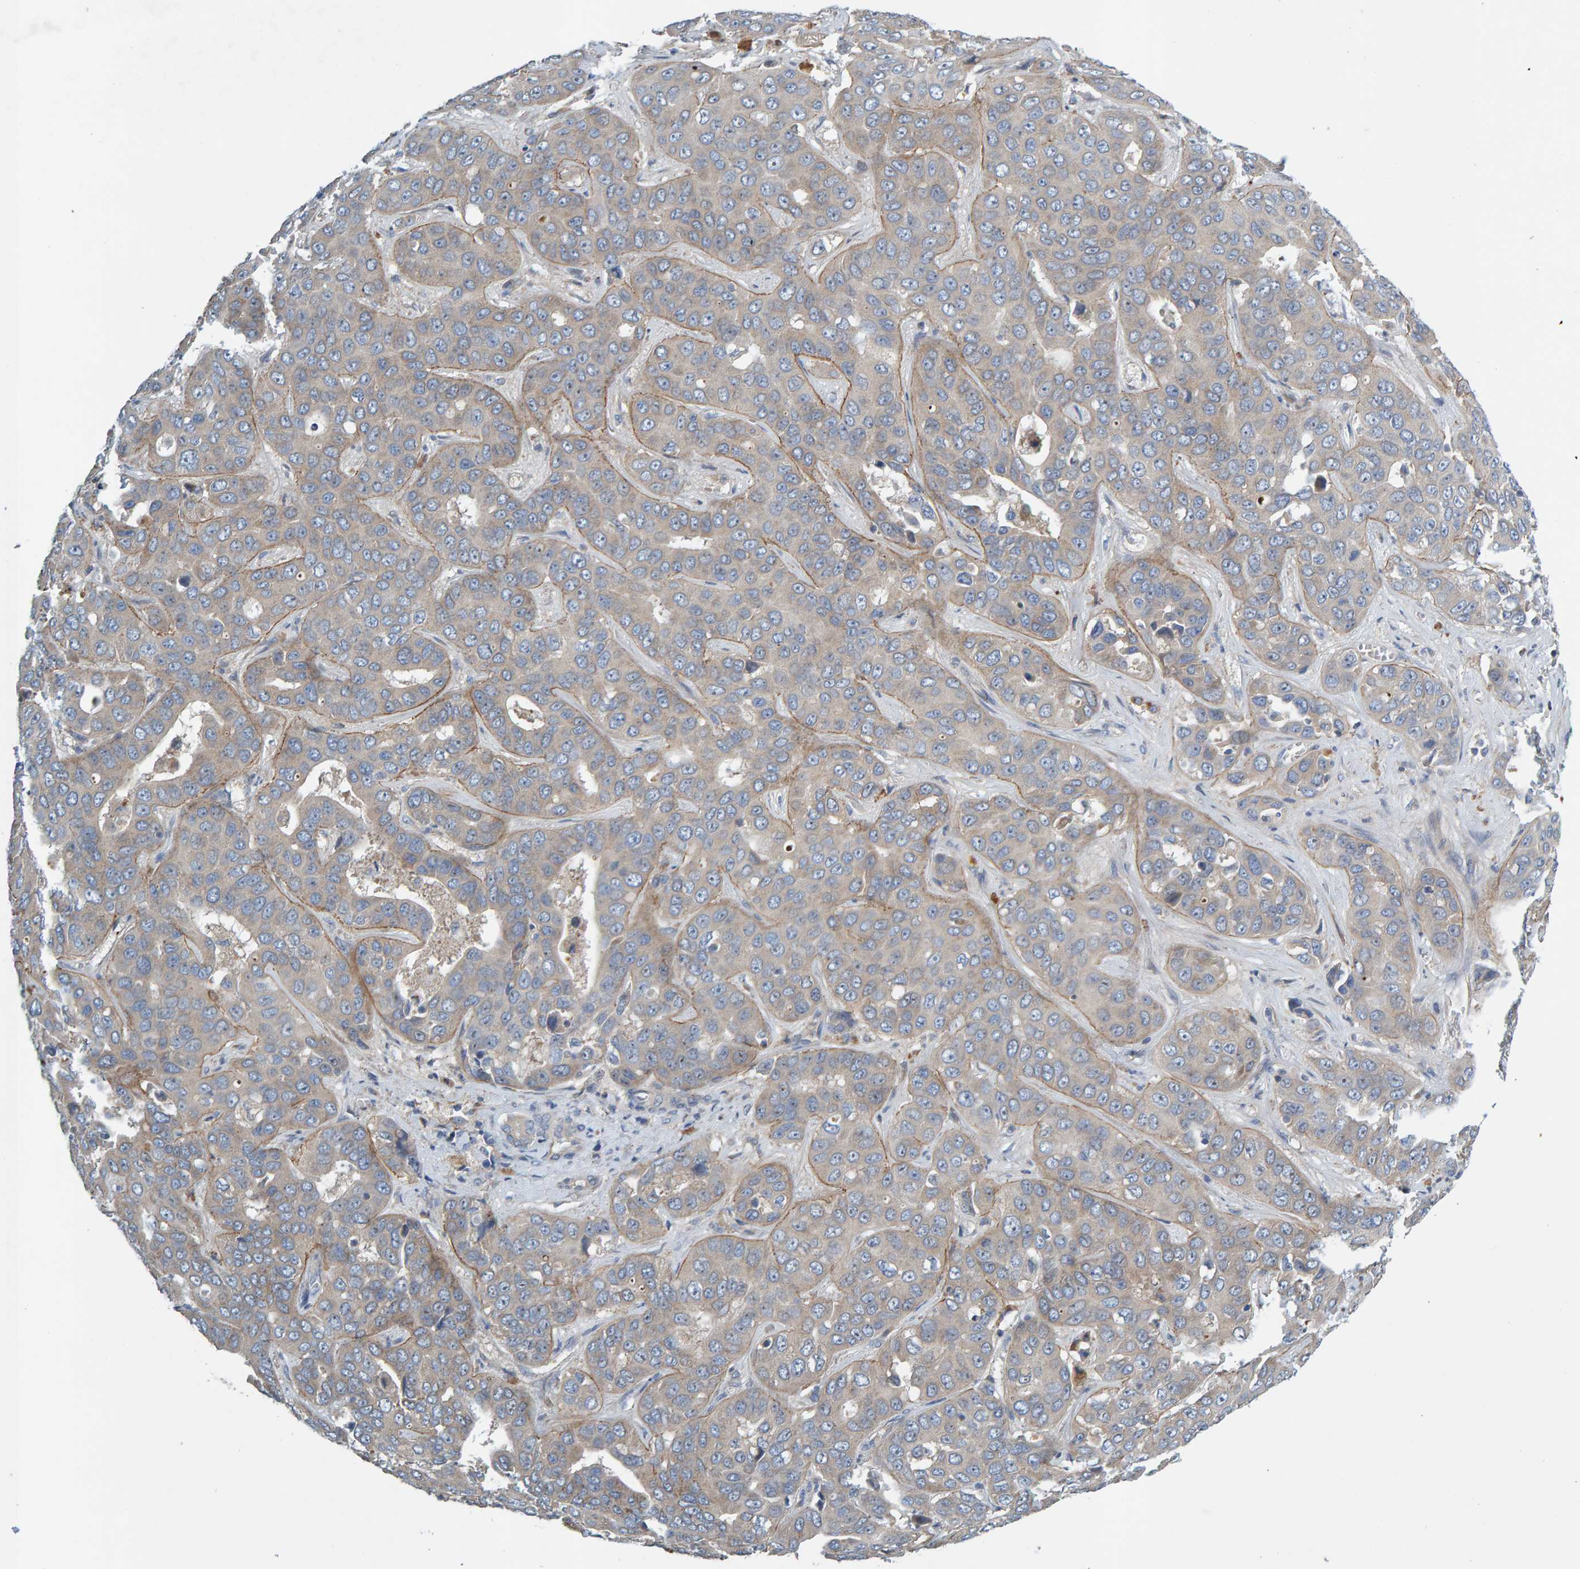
{"staining": {"intensity": "weak", "quantity": "25%-75%", "location": "cytoplasmic/membranous"}, "tissue": "liver cancer", "cell_type": "Tumor cells", "image_type": "cancer", "snomed": [{"axis": "morphology", "description": "Cholangiocarcinoma"}, {"axis": "topography", "description": "Liver"}], "caption": "A brown stain shows weak cytoplasmic/membranous expression of a protein in liver cancer tumor cells. (Brightfield microscopy of DAB IHC at high magnification).", "gene": "CCM2", "patient": {"sex": "female", "age": 52}}